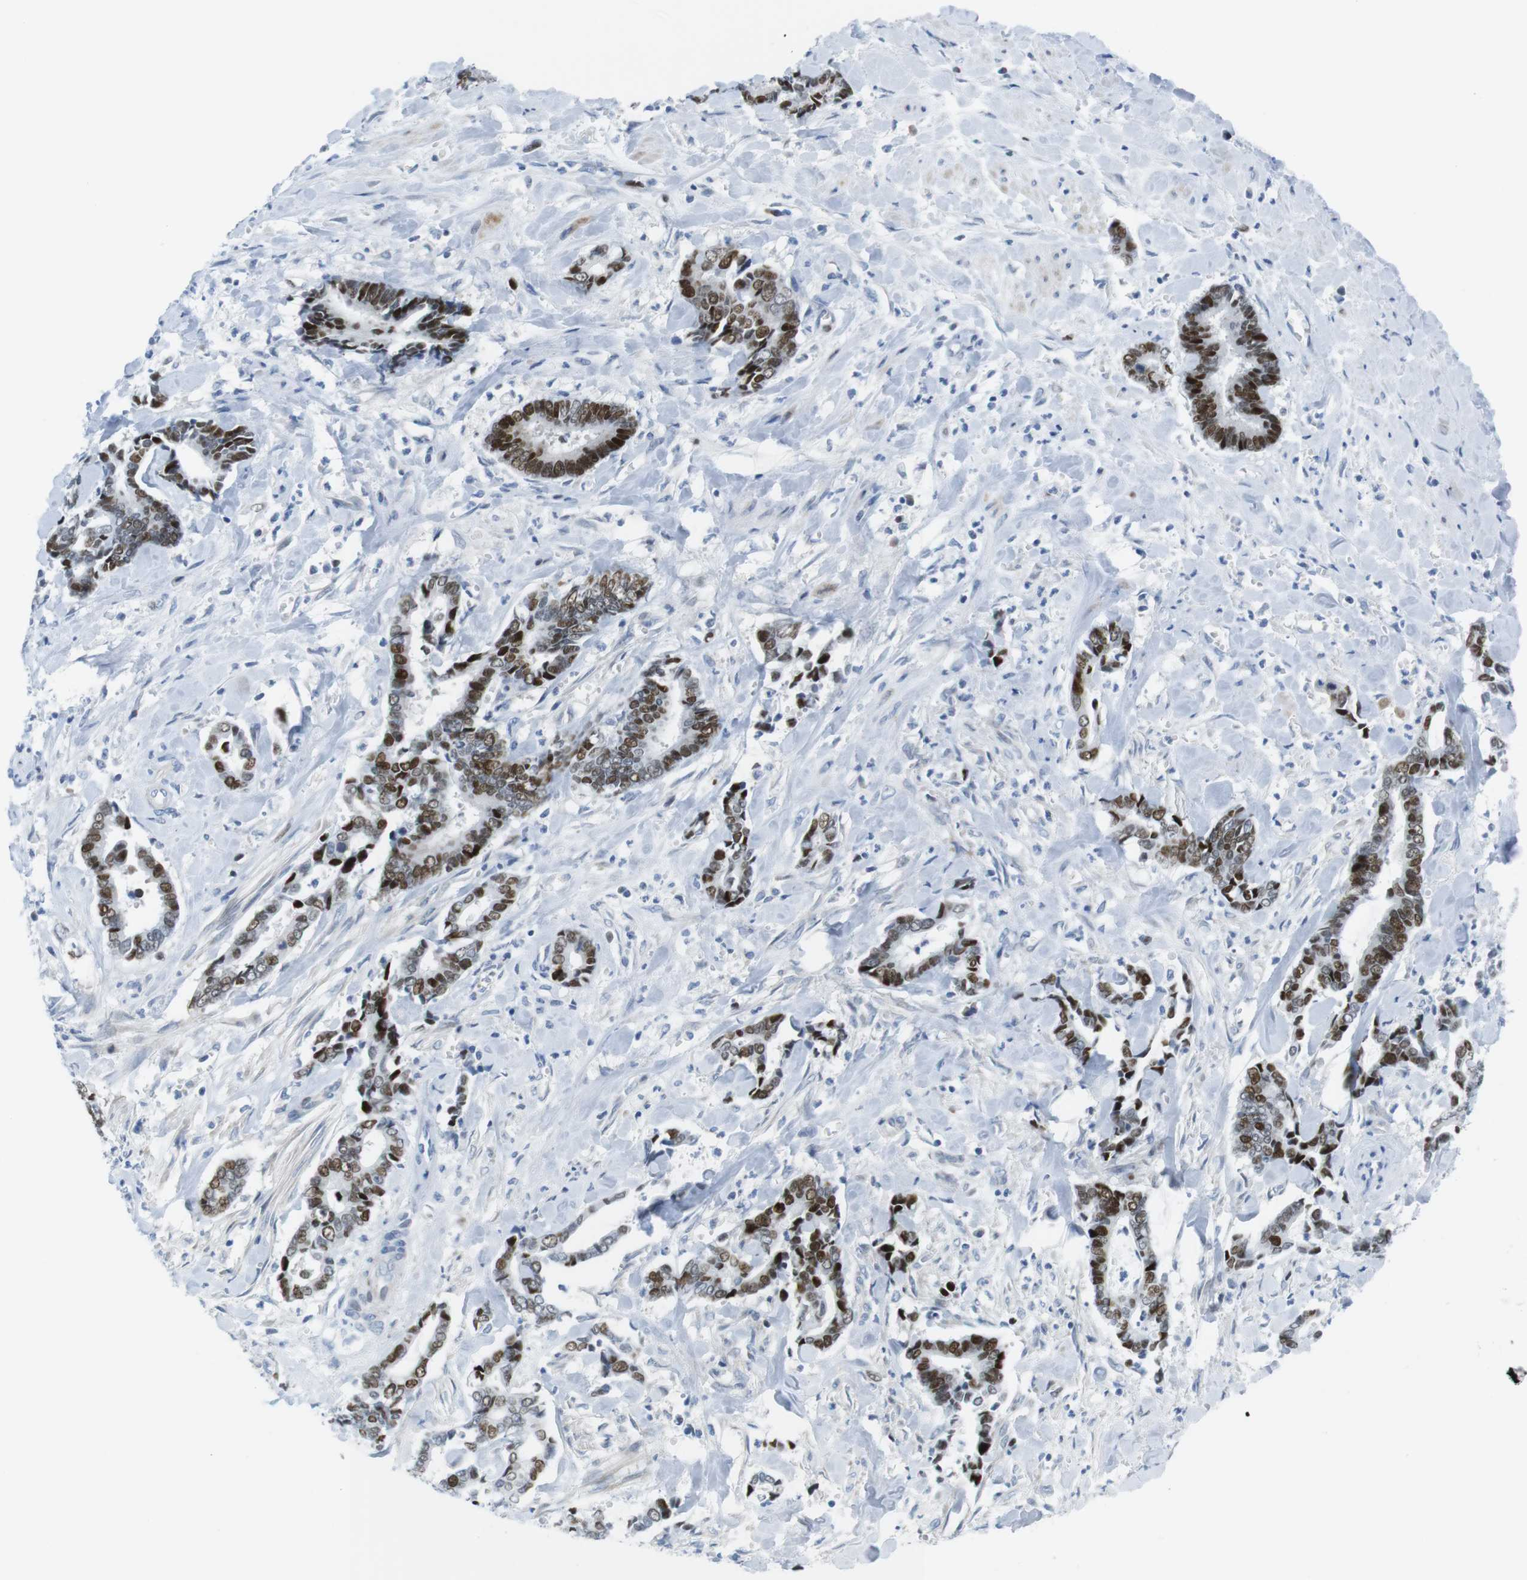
{"staining": {"intensity": "strong", "quantity": ">75%", "location": "nuclear"}, "tissue": "cervical cancer", "cell_type": "Tumor cells", "image_type": "cancer", "snomed": [{"axis": "morphology", "description": "Adenocarcinoma, NOS"}, {"axis": "topography", "description": "Cervix"}], "caption": "DAB immunohistochemical staining of cervical cancer demonstrates strong nuclear protein expression in approximately >75% of tumor cells.", "gene": "CHAF1A", "patient": {"sex": "female", "age": 44}}